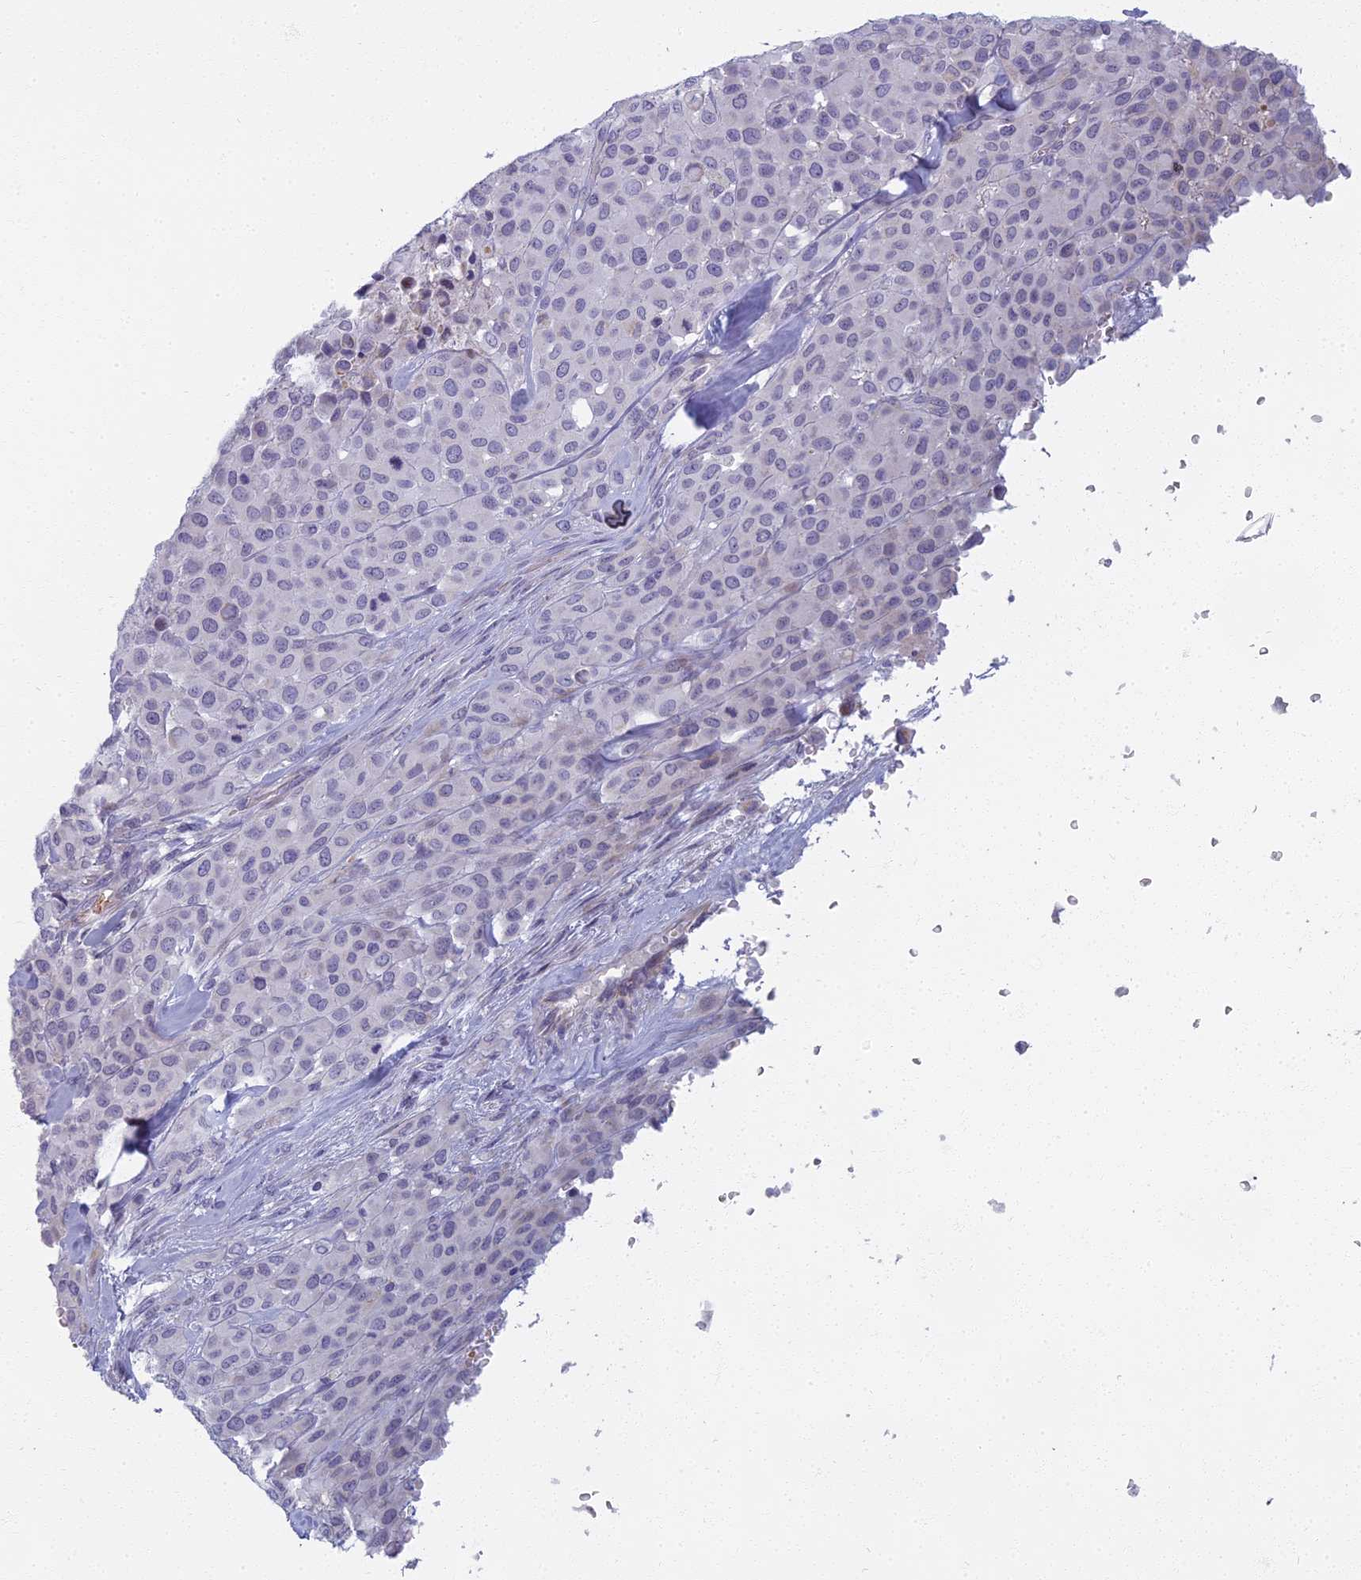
{"staining": {"intensity": "negative", "quantity": "none", "location": "none"}, "tissue": "melanoma", "cell_type": "Tumor cells", "image_type": "cancer", "snomed": [{"axis": "morphology", "description": "Malignant melanoma, Metastatic site"}, {"axis": "topography", "description": "Skin"}], "caption": "Human malignant melanoma (metastatic site) stained for a protein using immunohistochemistry (IHC) displays no staining in tumor cells.", "gene": "ARL15", "patient": {"sex": "female", "age": 81}}